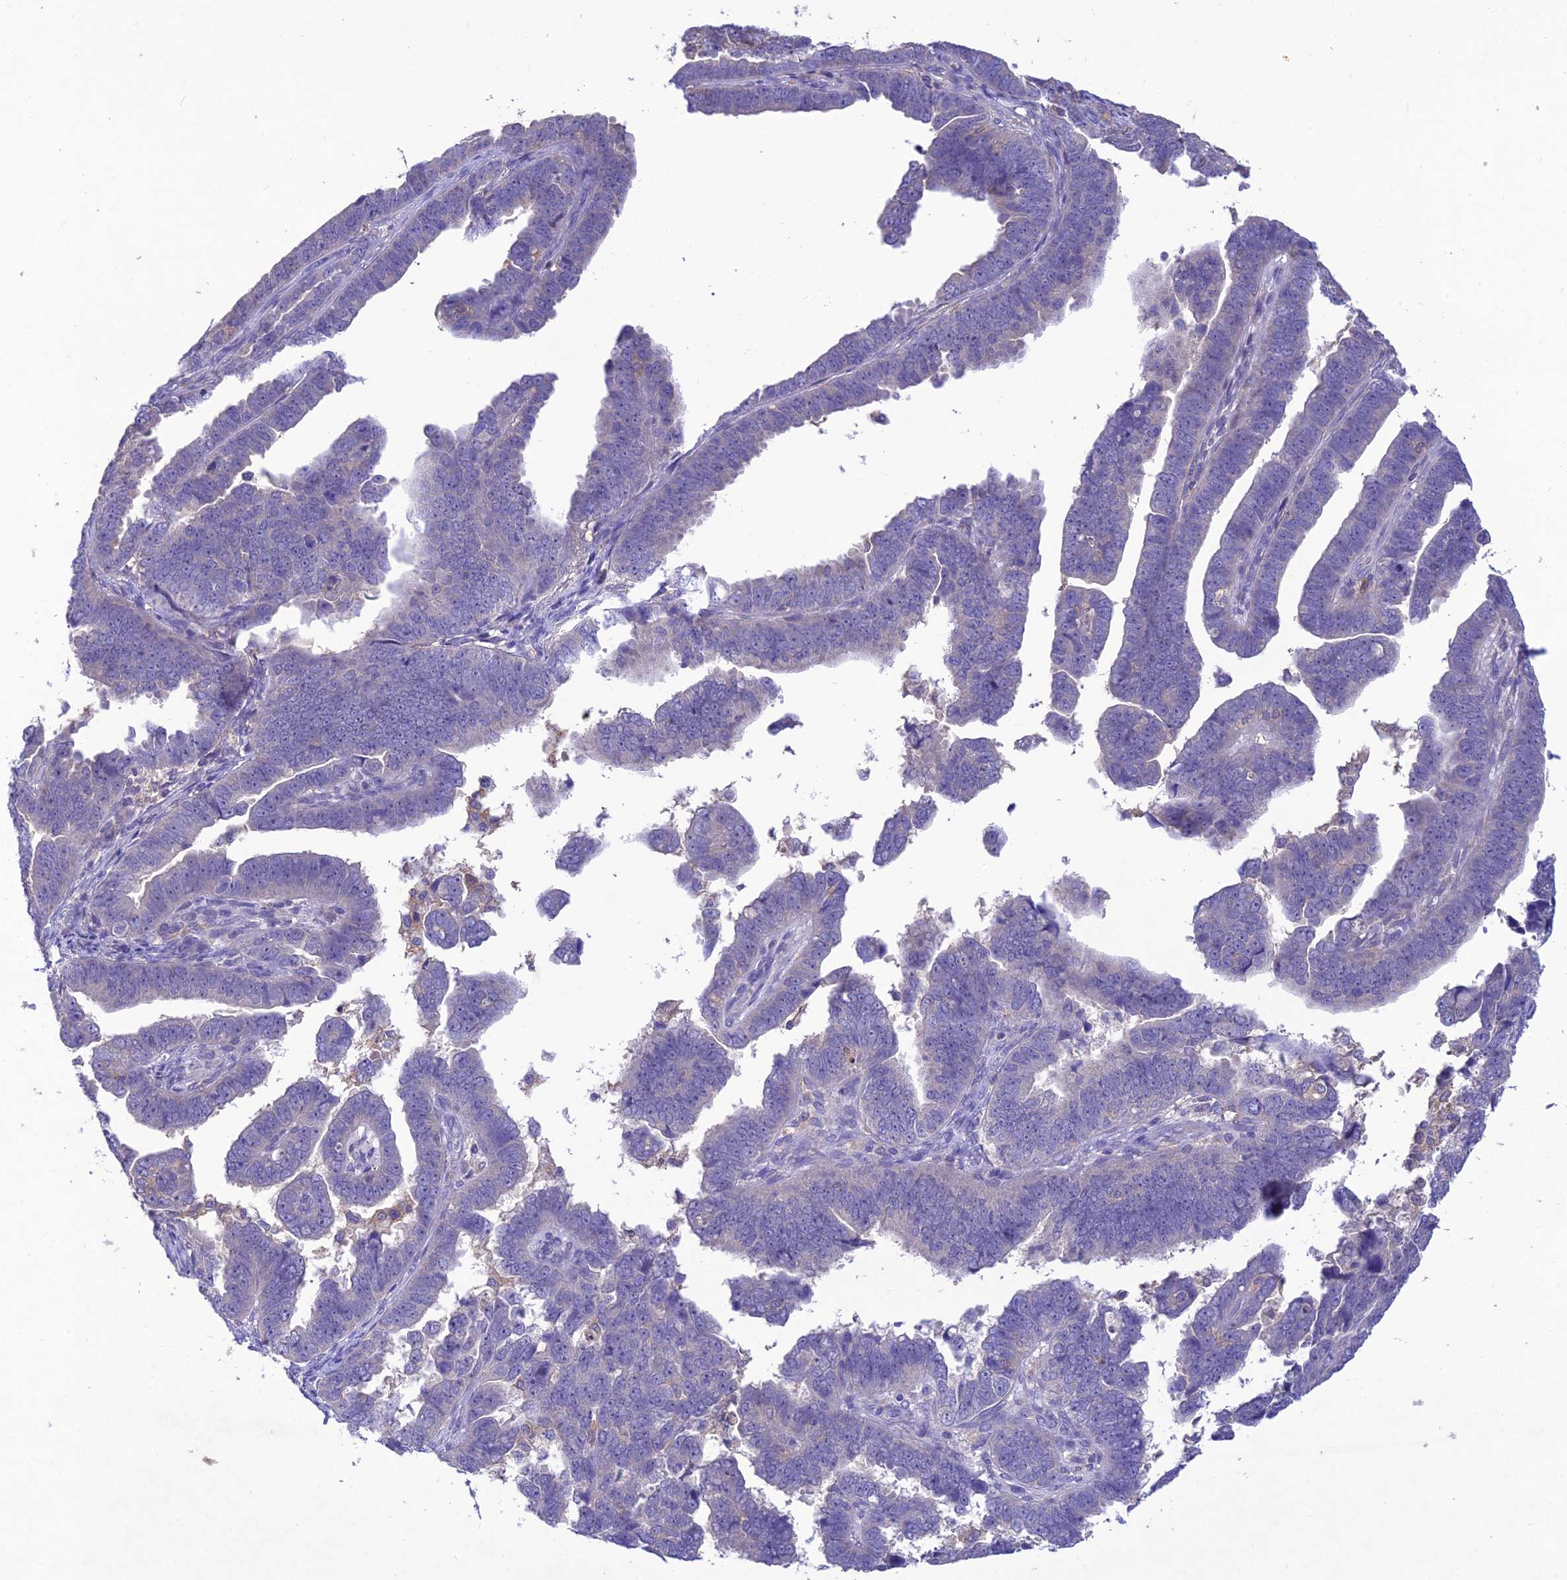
{"staining": {"intensity": "negative", "quantity": "none", "location": "none"}, "tissue": "endometrial cancer", "cell_type": "Tumor cells", "image_type": "cancer", "snomed": [{"axis": "morphology", "description": "Adenocarcinoma, NOS"}, {"axis": "topography", "description": "Endometrium"}], "caption": "Endometrial adenocarcinoma was stained to show a protein in brown. There is no significant positivity in tumor cells. The staining was performed using DAB to visualize the protein expression in brown, while the nuclei were stained in blue with hematoxylin (Magnification: 20x).", "gene": "SNX24", "patient": {"sex": "female", "age": 75}}